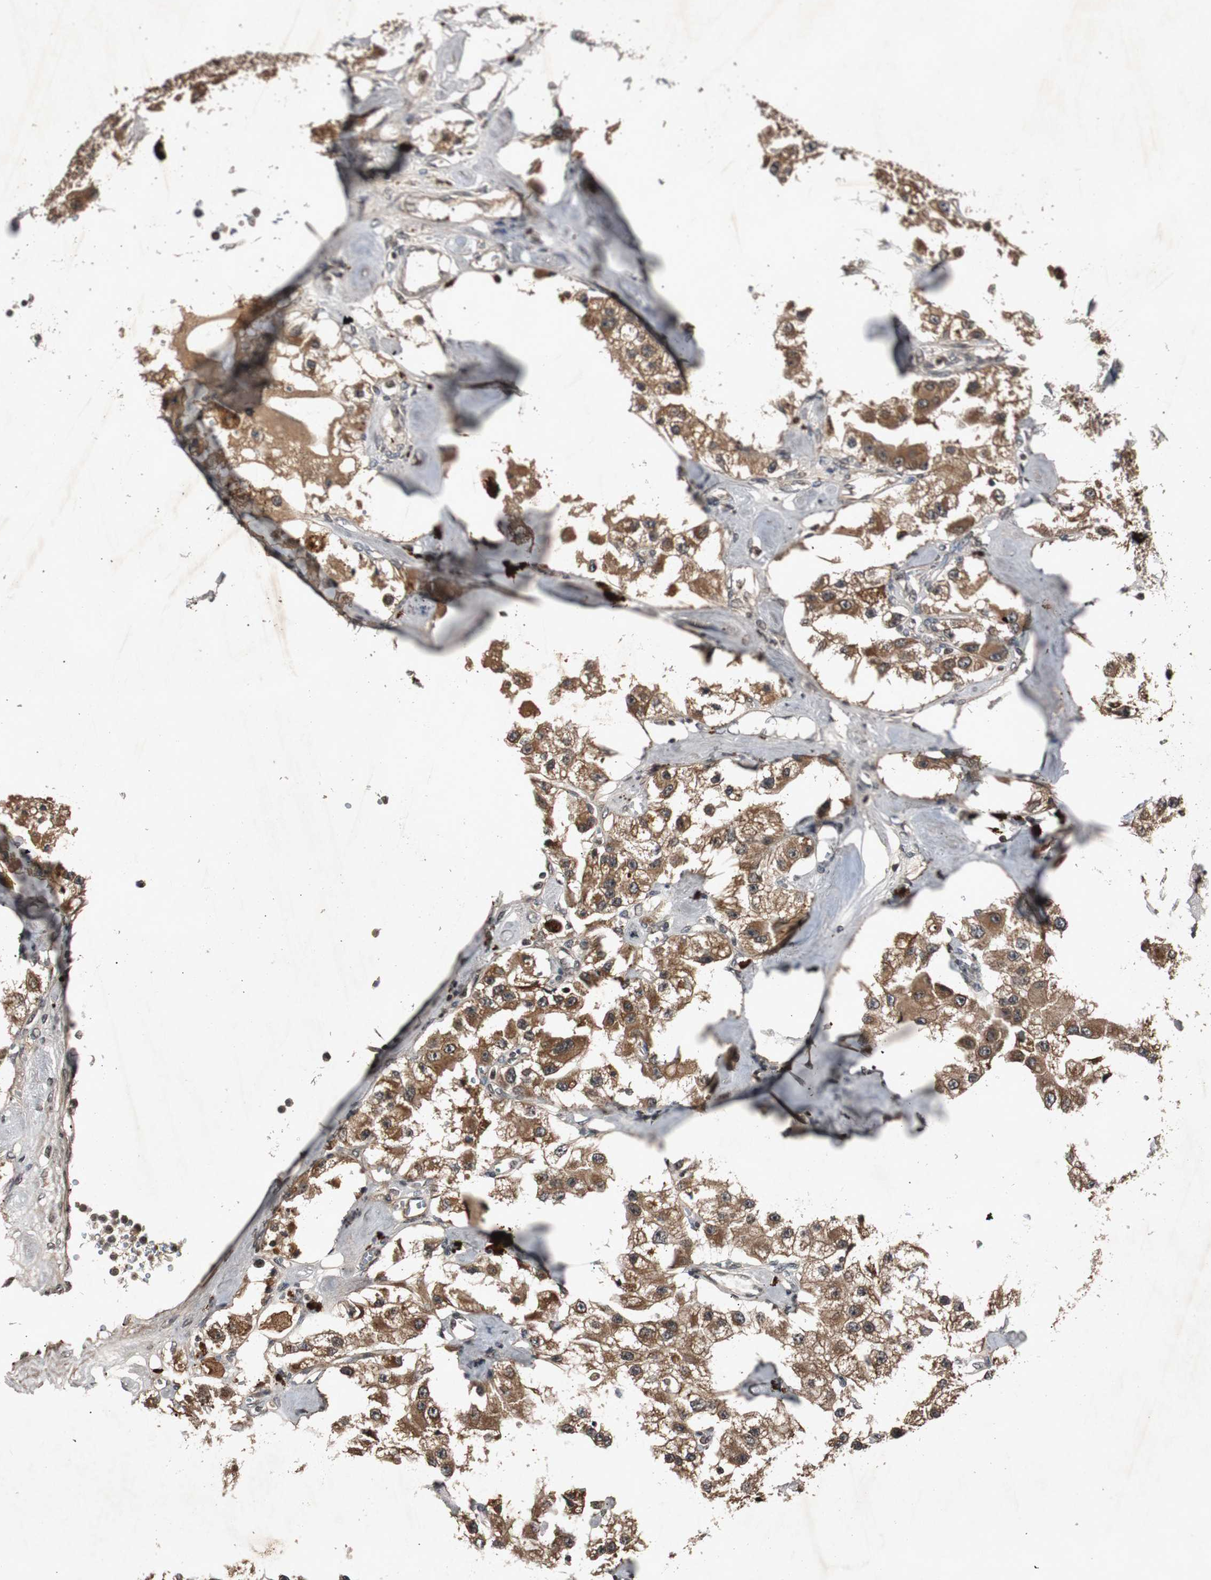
{"staining": {"intensity": "strong", "quantity": ">75%", "location": "cytoplasmic/membranous"}, "tissue": "carcinoid", "cell_type": "Tumor cells", "image_type": "cancer", "snomed": [{"axis": "morphology", "description": "Carcinoid, malignant, NOS"}, {"axis": "topography", "description": "Pancreas"}], "caption": "Immunohistochemistry (IHC) staining of carcinoid (malignant), which displays high levels of strong cytoplasmic/membranous expression in about >75% of tumor cells indicating strong cytoplasmic/membranous protein positivity. The staining was performed using DAB (3,3'-diaminobenzidine) (brown) for protein detection and nuclei were counterstained in hematoxylin (blue).", "gene": "SLIT2", "patient": {"sex": "male", "age": 41}}